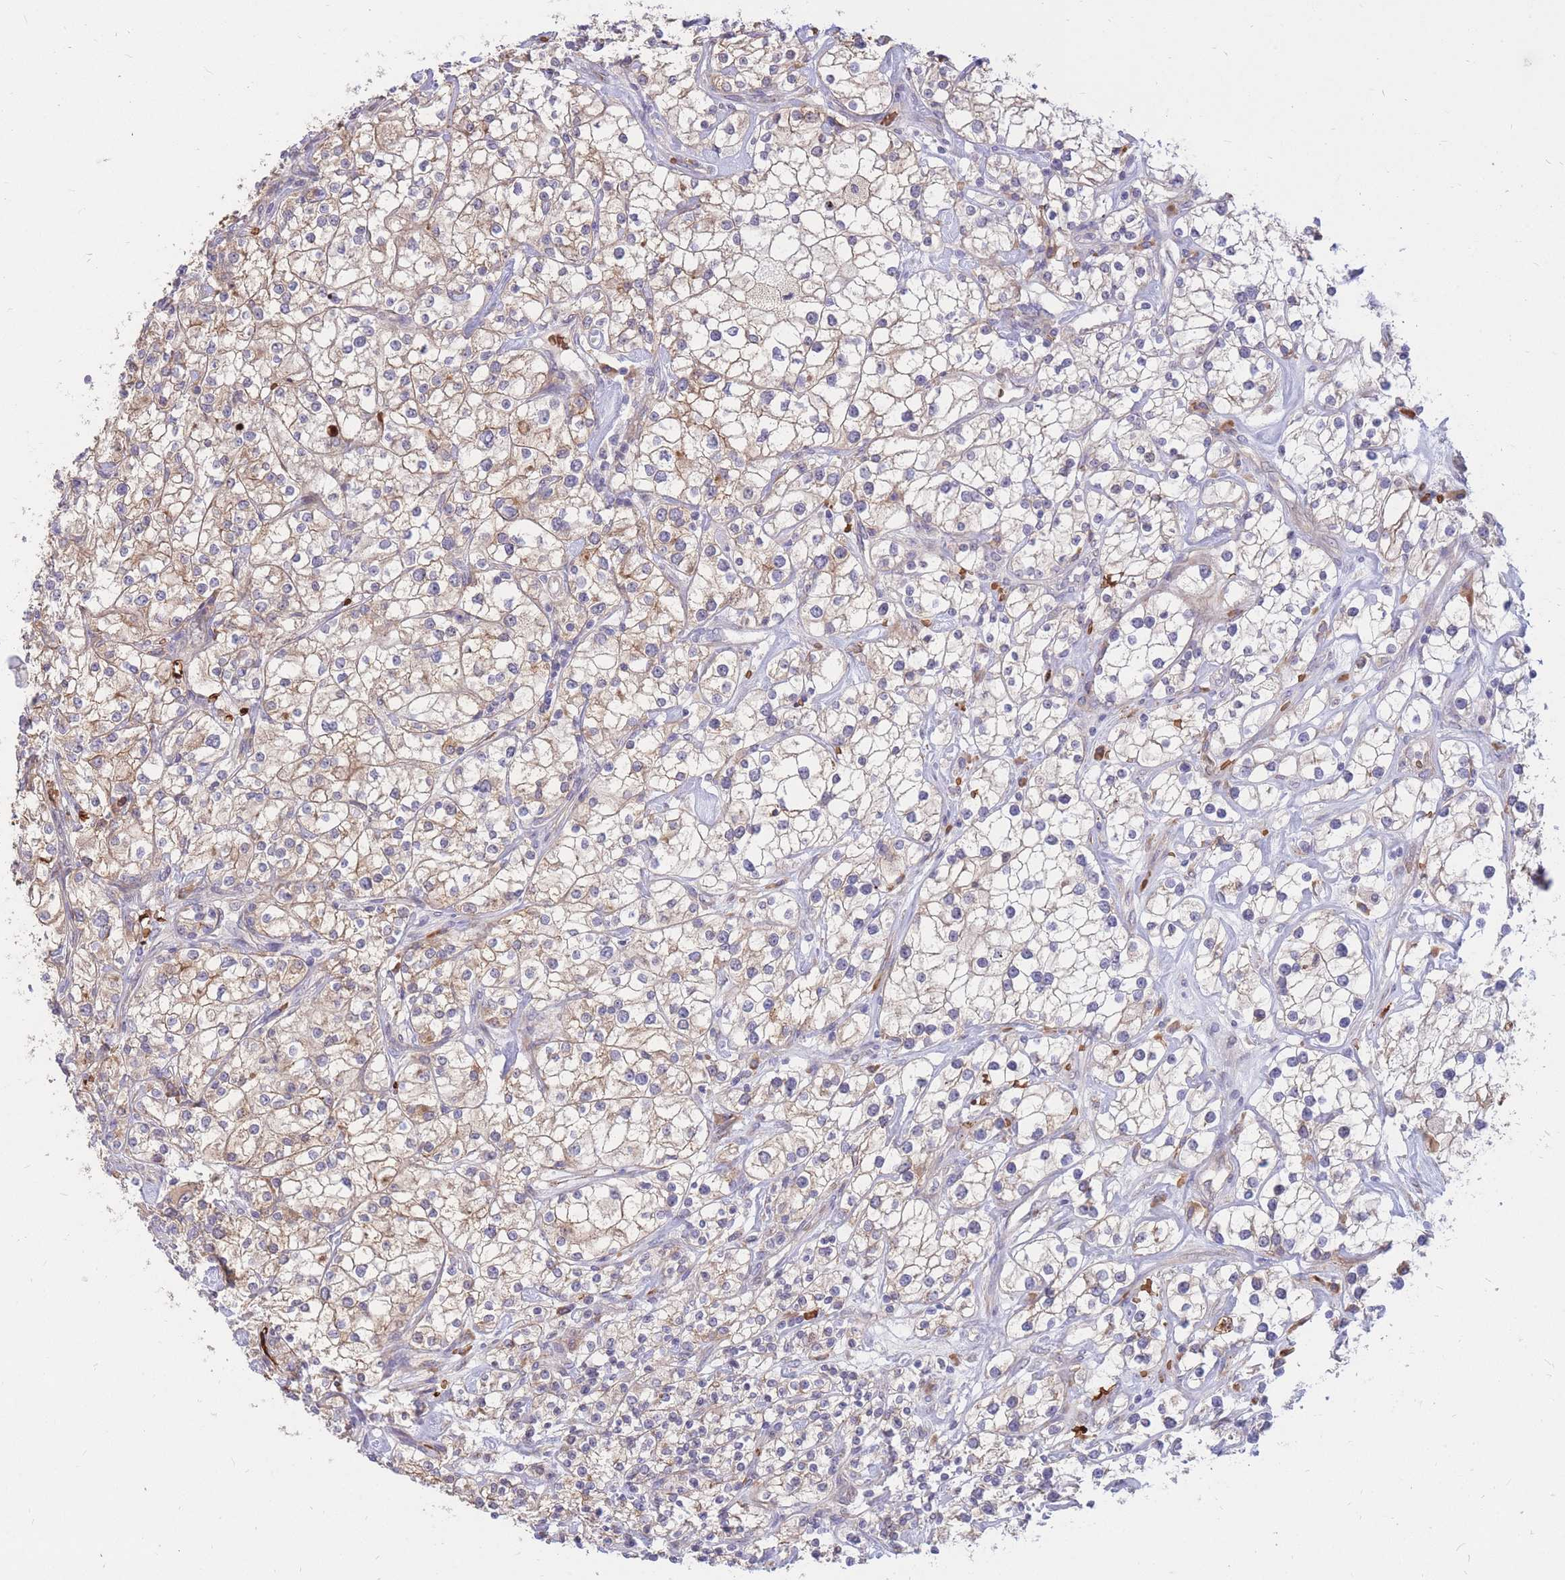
{"staining": {"intensity": "weak", "quantity": "25%-75%", "location": "cytoplasmic/membranous"}, "tissue": "renal cancer", "cell_type": "Tumor cells", "image_type": "cancer", "snomed": [{"axis": "morphology", "description": "Adenocarcinoma, NOS"}, {"axis": "topography", "description": "Kidney"}], "caption": "Renal cancer (adenocarcinoma) stained with DAB immunohistochemistry exhibits low levels of weak cytoplasmic/membranous expression in about 25%-75% of tumor cells.", "gene": "ATP10D", "patient": {"sex": "male", "age": 77}}